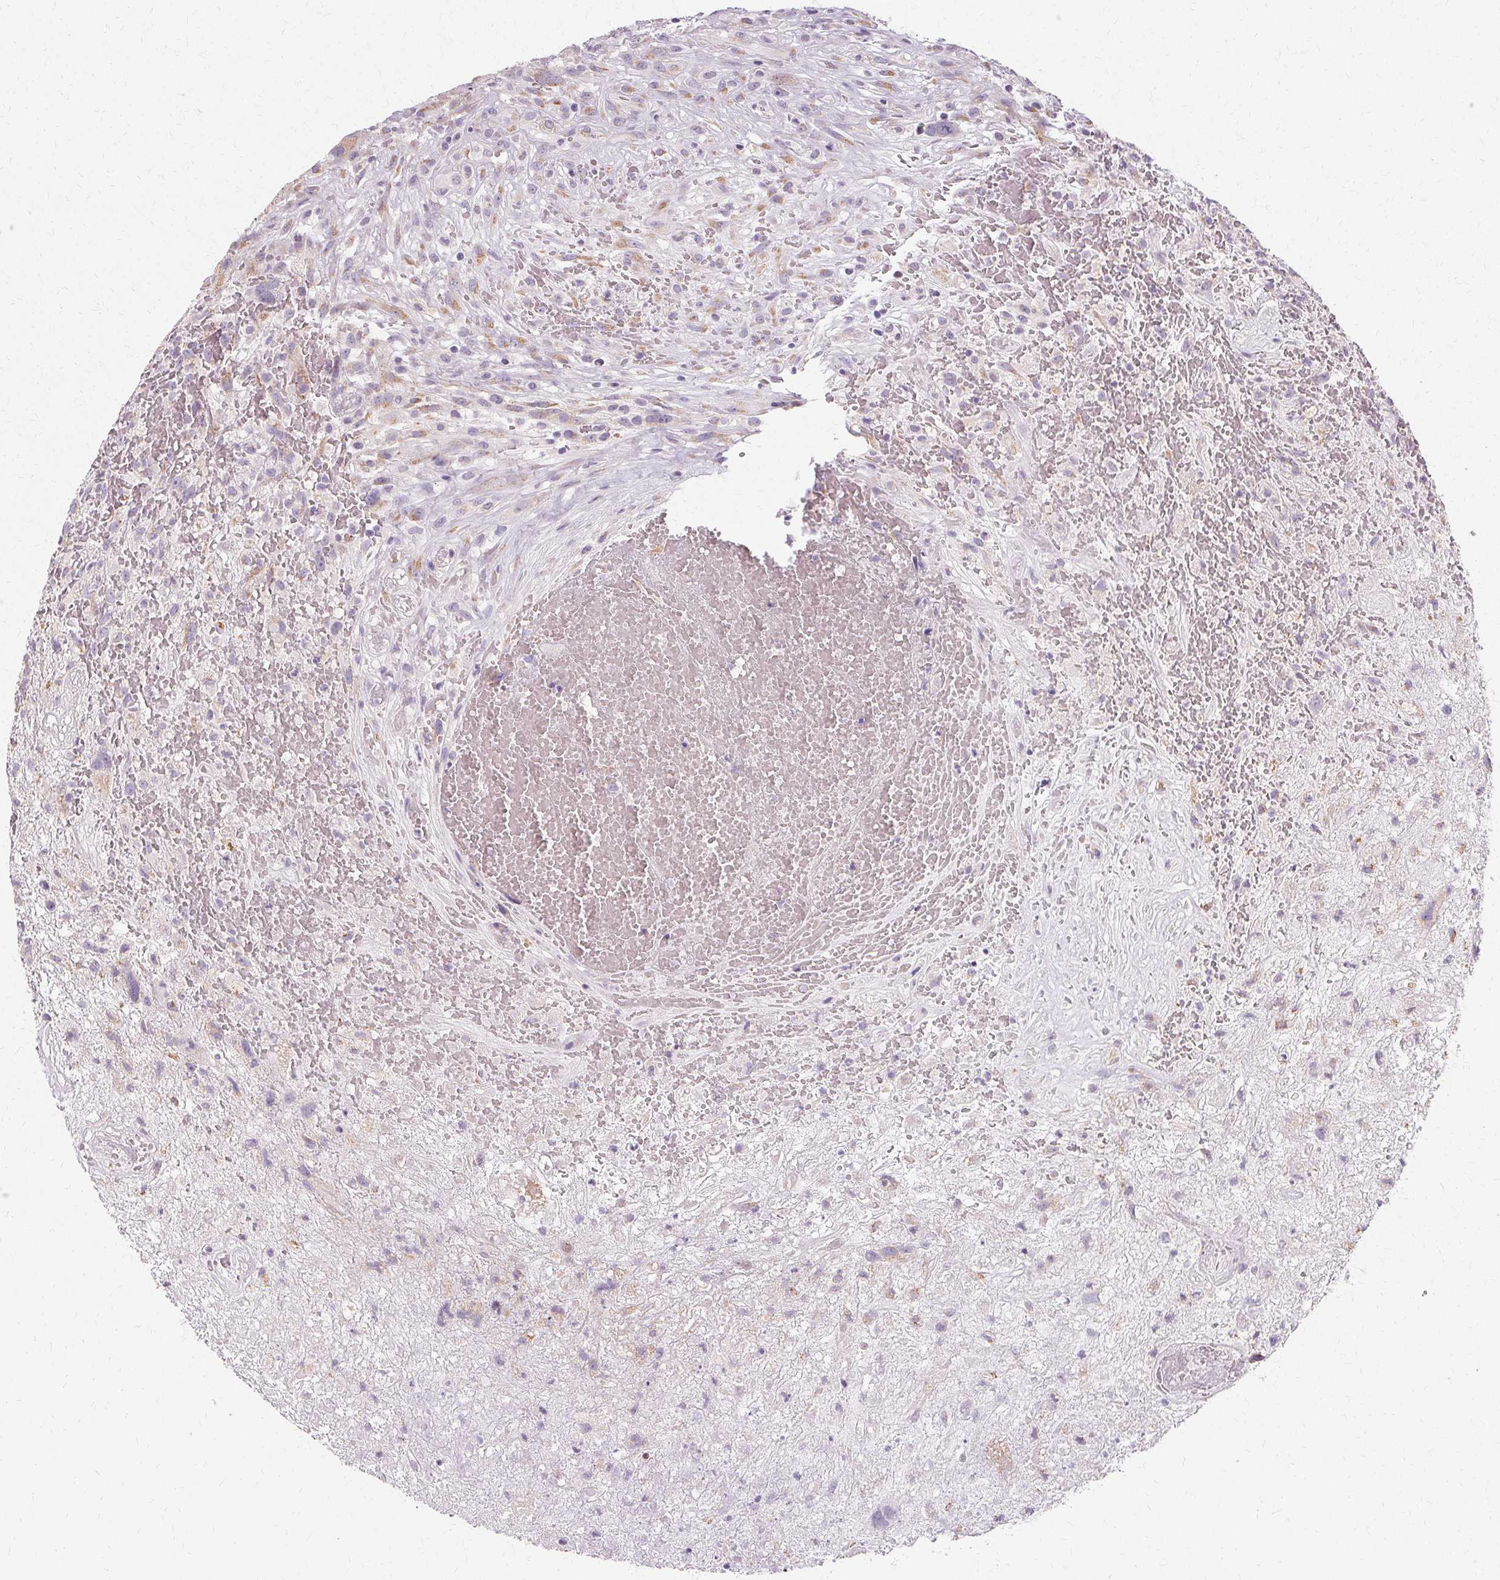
{"staining": {"intensity": "negative", "quantity": "none", "location": "none"}, "tissue": "glioma", "cell_type": "Tumor cells", "image_type": "cancer", "snomed": [{"axis": "morphology", "description": "Glioma, malignant, High grade"}, {"axis": "topography", "description": "Brain"}], "caption": "Immunohistochemistry (IHC) micrograph of human malignant glioma (high-grade) stained for a protein (brown), which demonstrates no expression in tumor cells.", "gene": "FCRL3", "patient": {"sex": "male", "age": 46}}